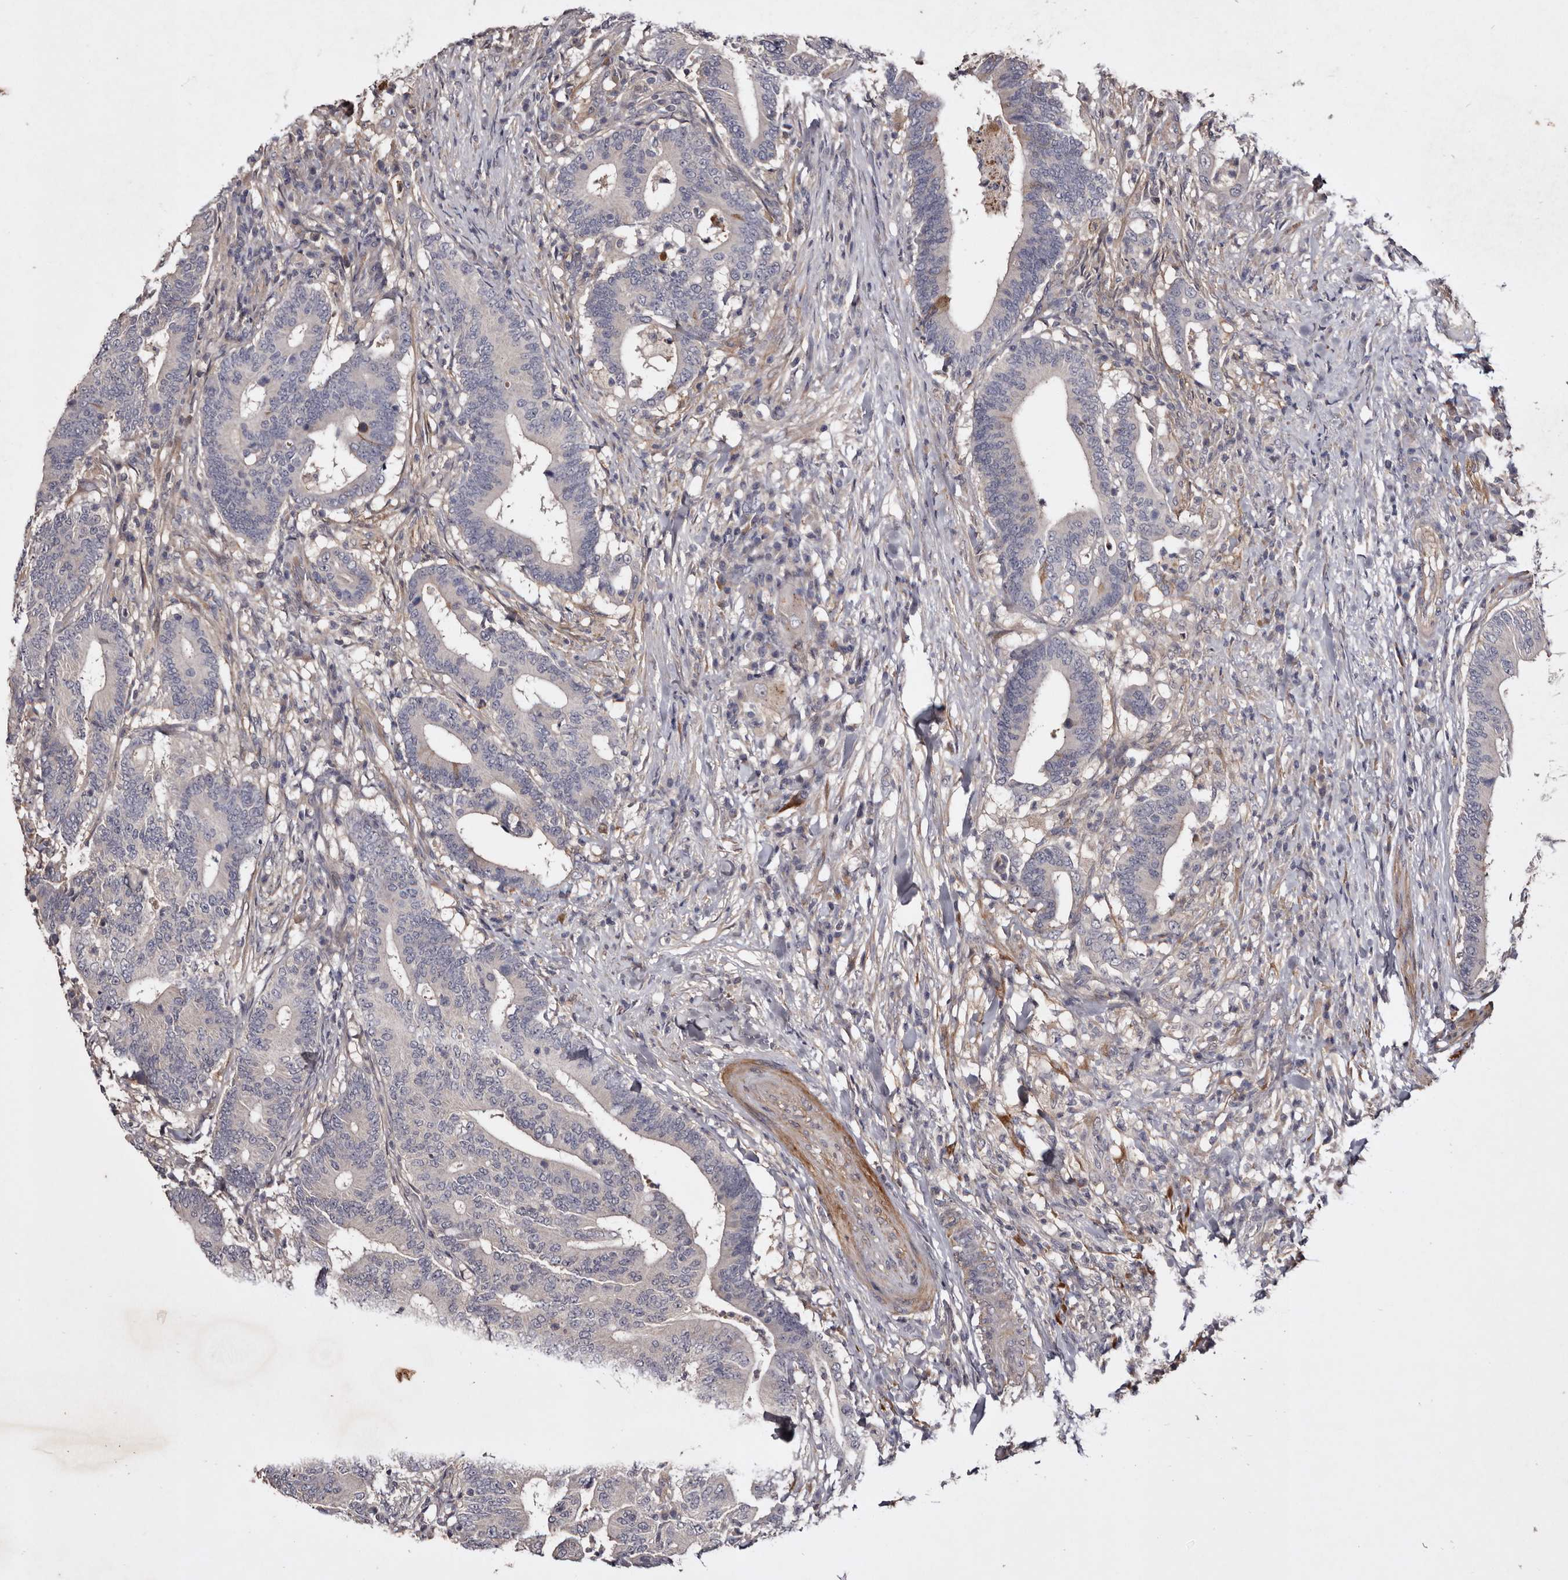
{"staining": {"intensity": "negative", "quantity": "none", "location": "none"}, "tissue": "colorectal cancer", "cell_type": "Tumor cells", "image_type": "cancer", "snomed": [{"axis": "morphology", "description": "Adenocarcinoma, NOS"}, {"axis": "topography", "description": "Colon"}], "caption": "This is an immunohistochemistry (IHC) image of human colorectal adenocarcinoma. There is no expression in tumor cells.", "gene": "CYP1B1", "patient": {"sex": "female", "age": 66}}